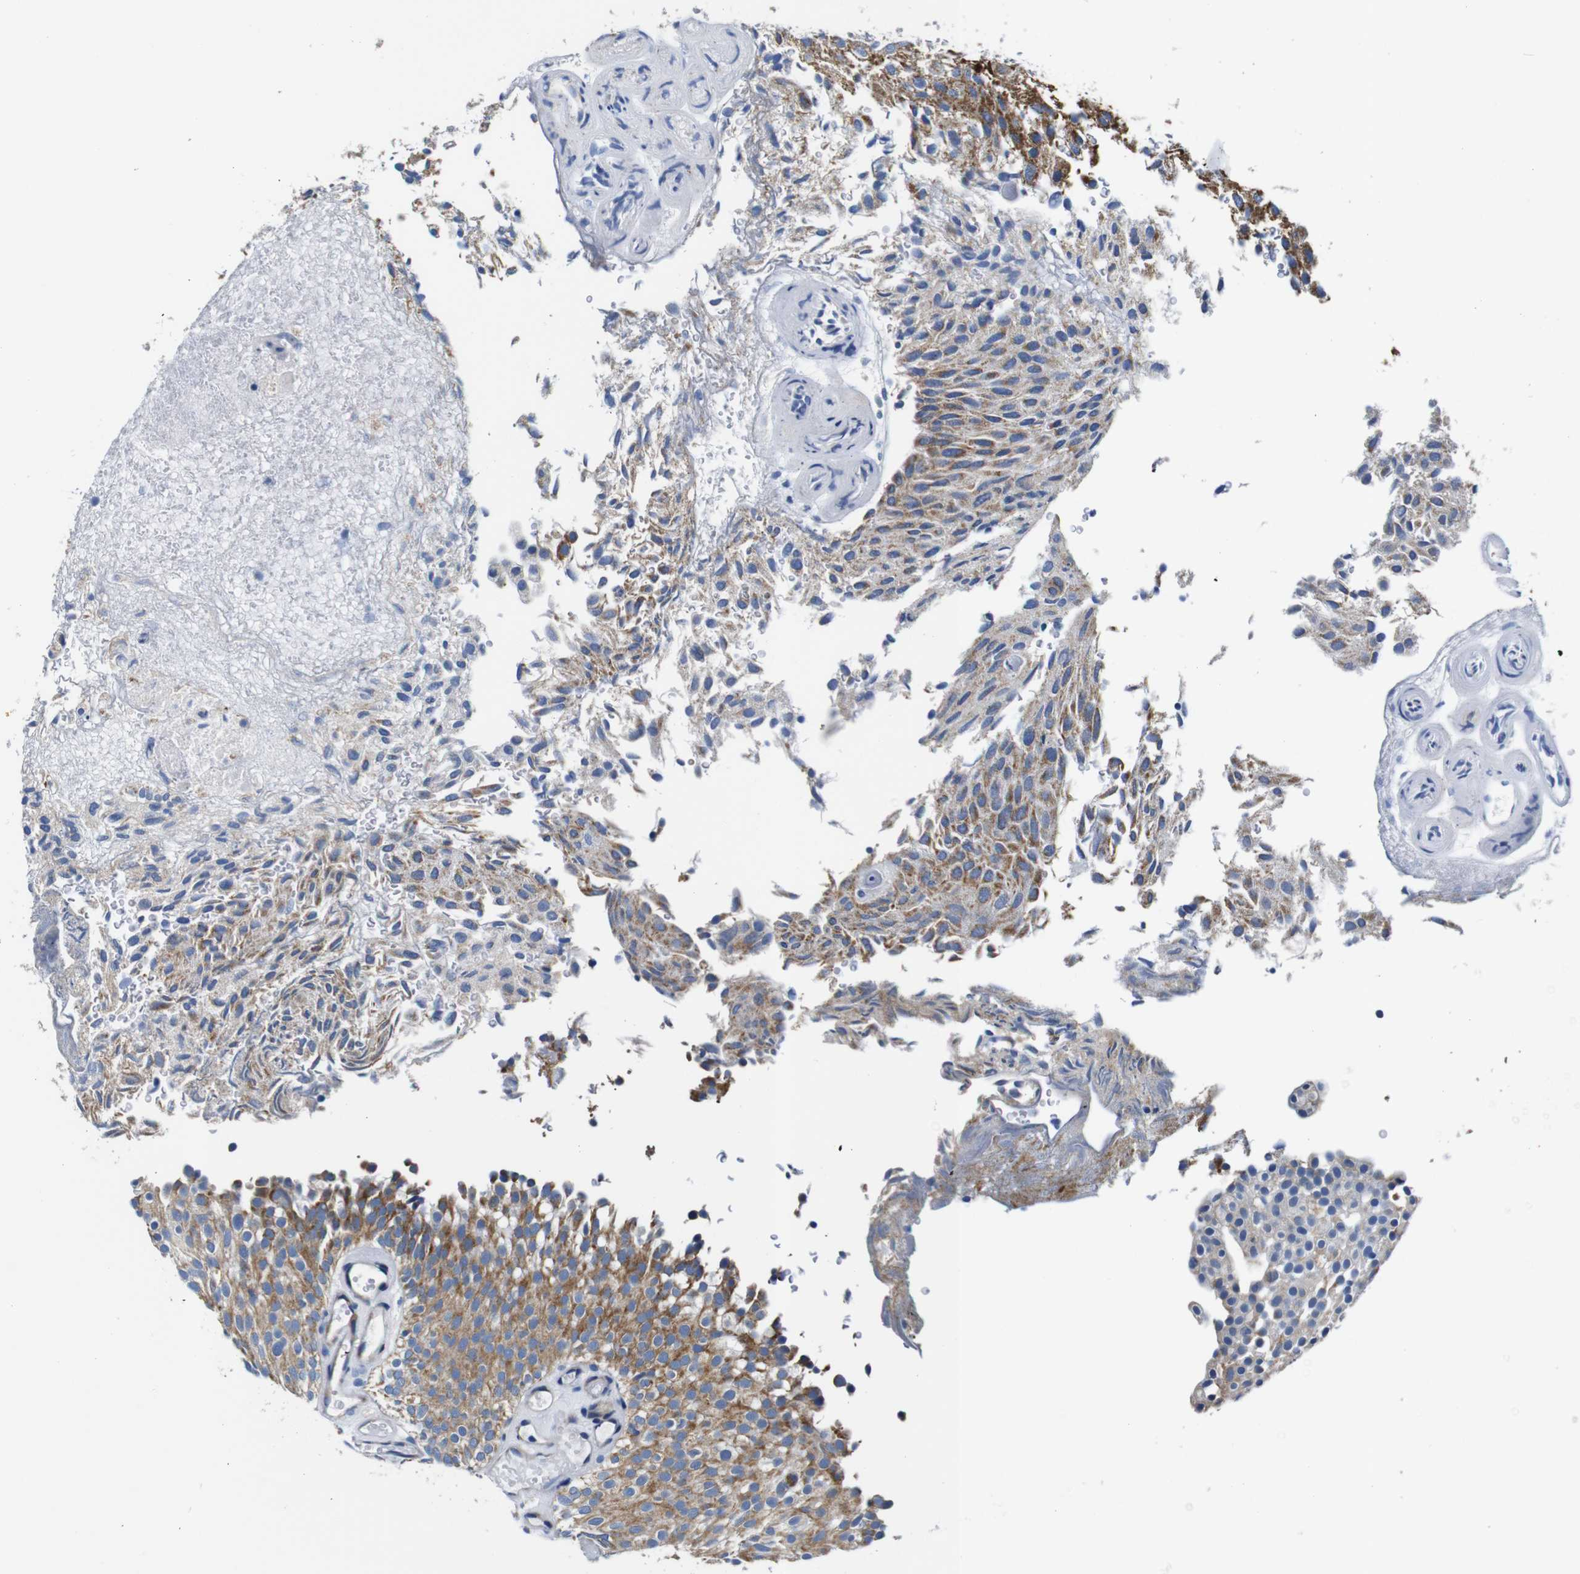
{"staining": {"intensity": "moderate", "quantity": "25%-75%", "location": "cytoplasmic/membranous"}, "tissue": "urothelial cancer", "cell_type": "Tumor cells", "image_type": "cancer", "snomed": [{"axis": "morphology", "description": "Urothelial carcinoma, Low grade"}, {"axis": "topography", "description": "Urinary bladder"}], "caption": "A high-resolution micrograph shows immunohistochemistry (IHC) staining of urothelial cancer, which displays moderate cytoplasmic/membranous staining in about 25%-75% of tumor cells.", "gene": "SNX19", "patient": {"sex": "male", "age": 78}}